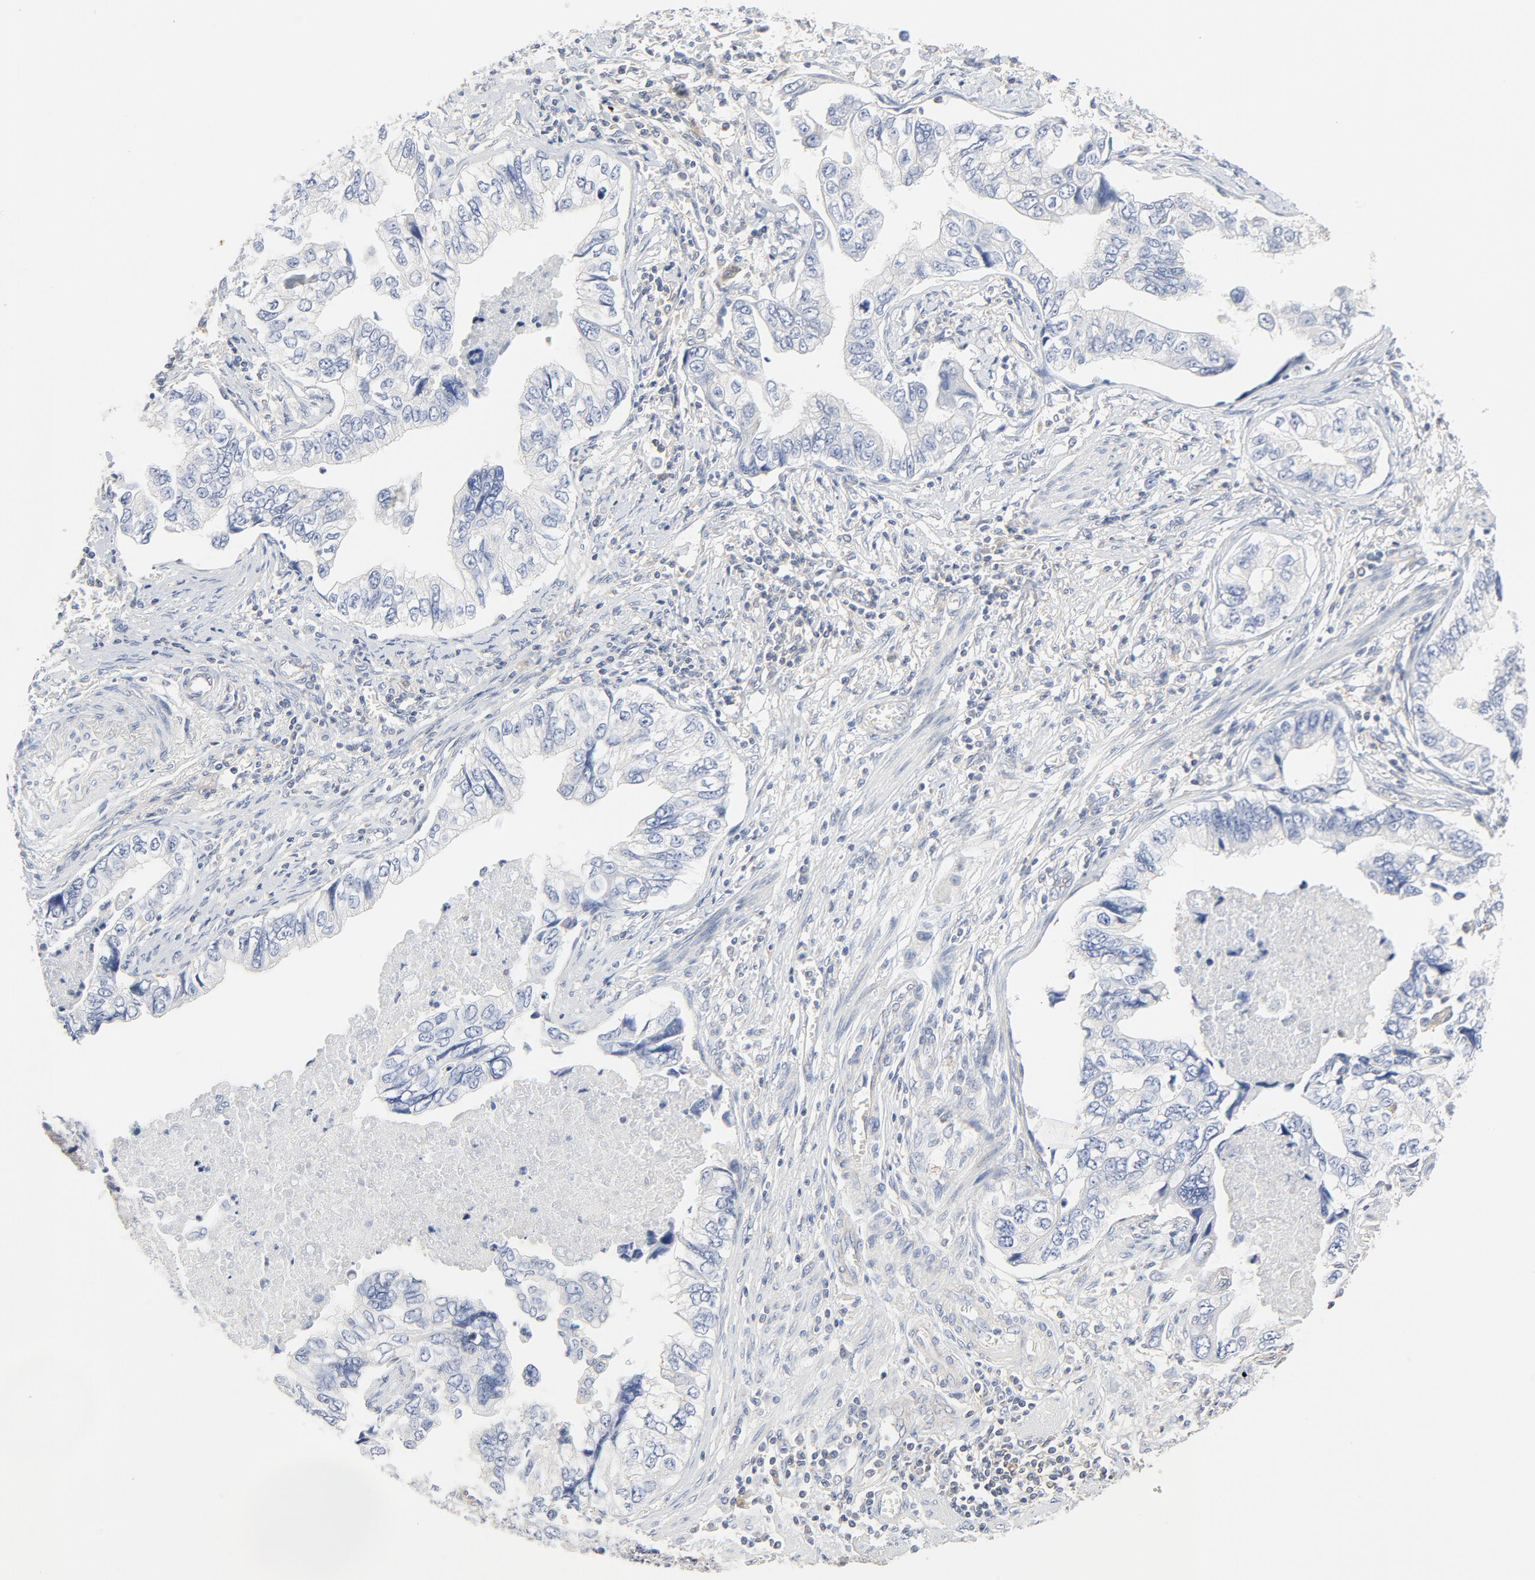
{"staining": {"intensity": "negative", "quantity": "none", "location": "none"}, "tissue": "stomach cancer", "cell_type": "Tumor cells", "image_type": "cancer", "snomed": [{"axis": "morphology", "description": "Adenocarcinoma, NOS"}, {"axis": "topography", "description": "Pancreas"}, {"axis": "topography", "description": "Stomach, upper"}], "caption": "Tumor cells are negative for brown protein staining in stomach cancer (adenocarcinoma).", "gene": "RABEP1", "patient": {"sex": "male", "age": 77}}